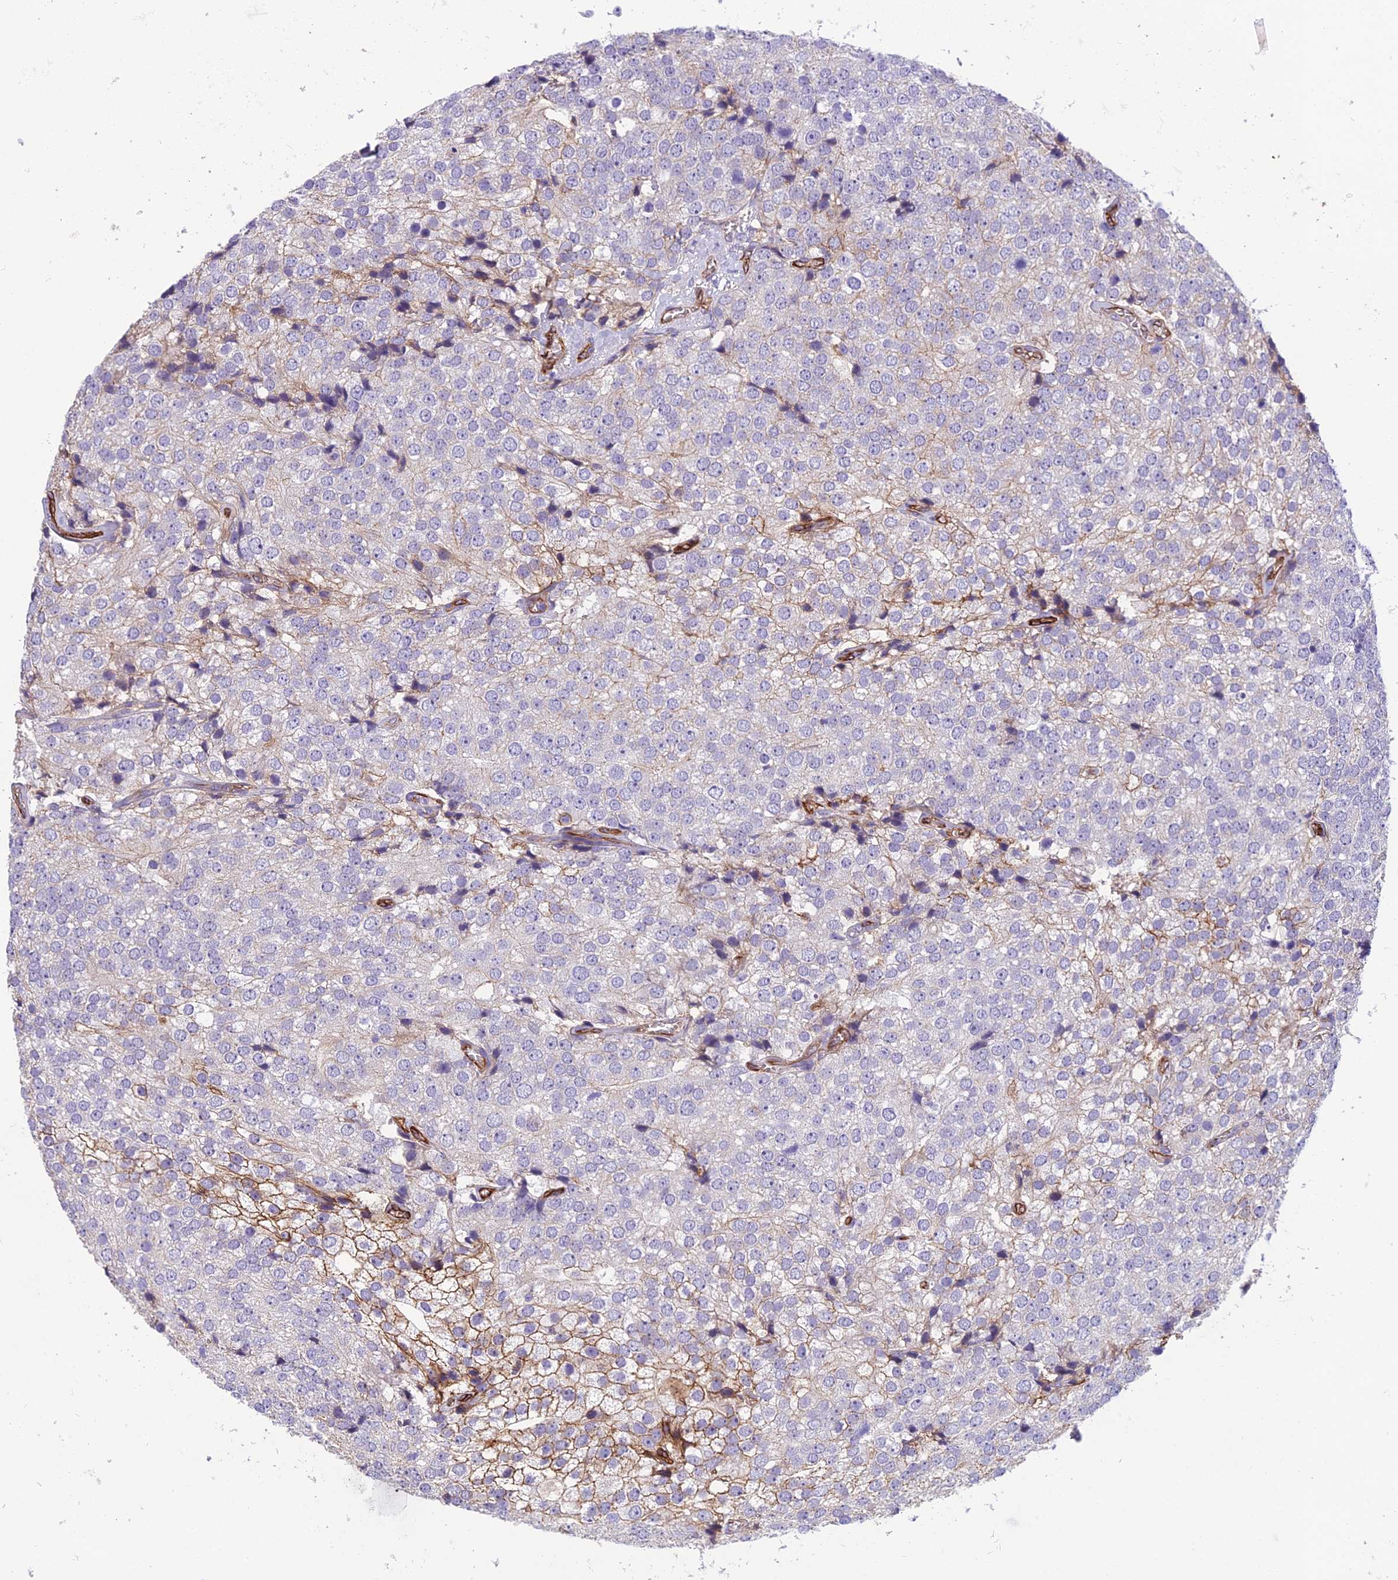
{"staining": {"intensity": "moderate", "quantity": "<25%", "location": "cytoplasmic/membranous"}, "tissue": "prostate cancer", "cell_type": "Tumor cells", "image_type": "cancer", "snomed": [{"axis": "morphology", "description": "Adenocarcinoma, High grade"}, {"axis": "topography", "description": "Prostate"}], "caption": "This is an image of immunohistochemistry staining of prostate cancer, which shows moderate expression in the cytoplasmic/membranous of tumor cells.", "gene": "TSPAN15", "patient": {"sex": "male", "age": 49}}